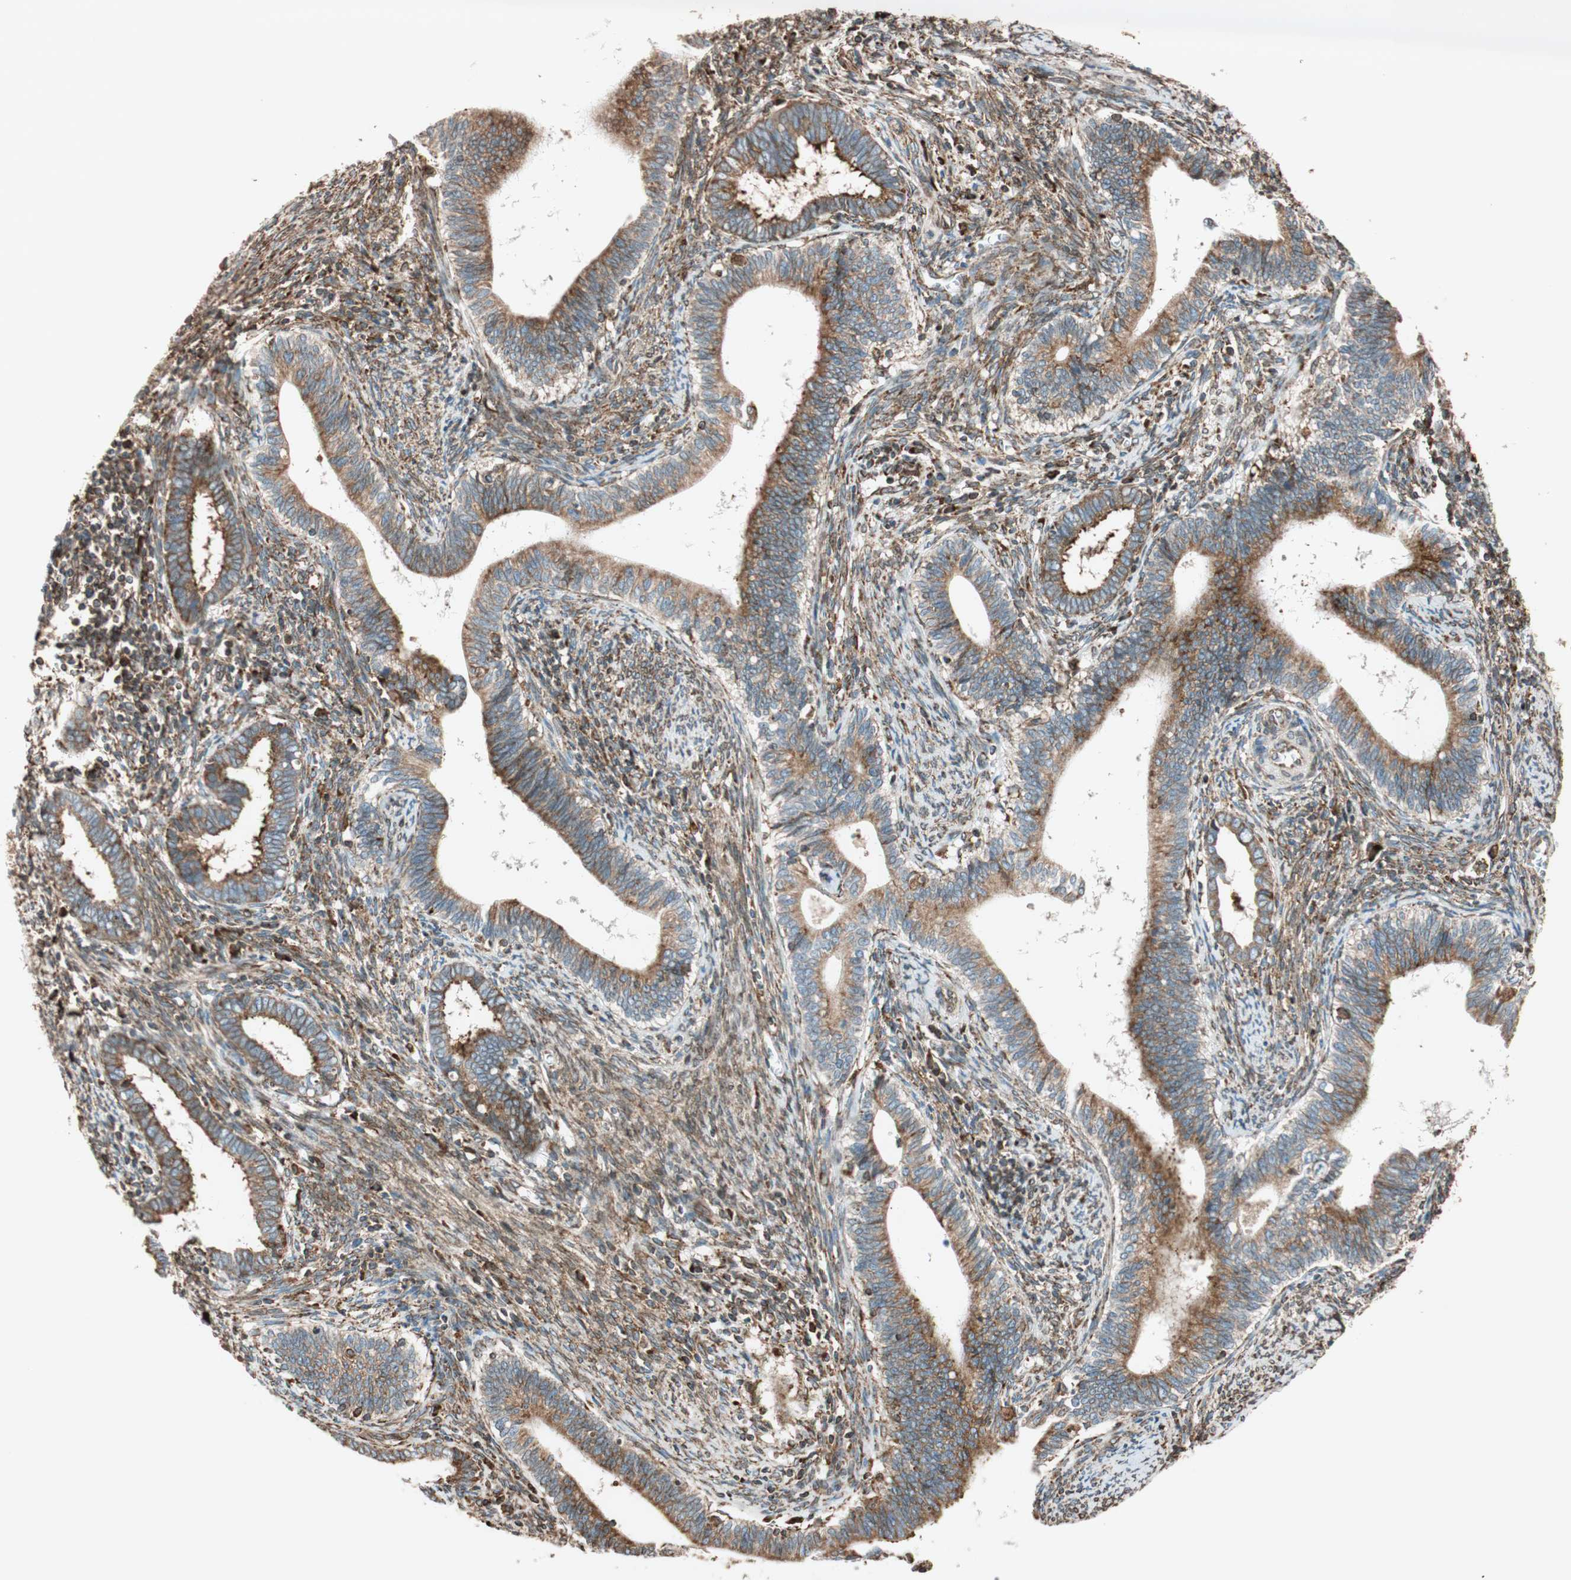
{"staining": {"intensity": "moderate", "quantity": ">75%", "location": "cytoplasmic/membranous"}, "tissue": "cervical cancer", "cell_type": "Tumor cells", "image_type": "cancer", "snomed": [{"axis": "morphology", "description": "Adenocarcinoma, NOS"}, {"axis": "topography", "description": "Cervix"}], "caption": "Protein expression analysis of cervical adenocarcinoma exhibits moderate cytoplasmic/membranous staining in about >75% of tumor cells.", "gene": "PRKCSH", "patient": {"sex": "female", "age": 44}}